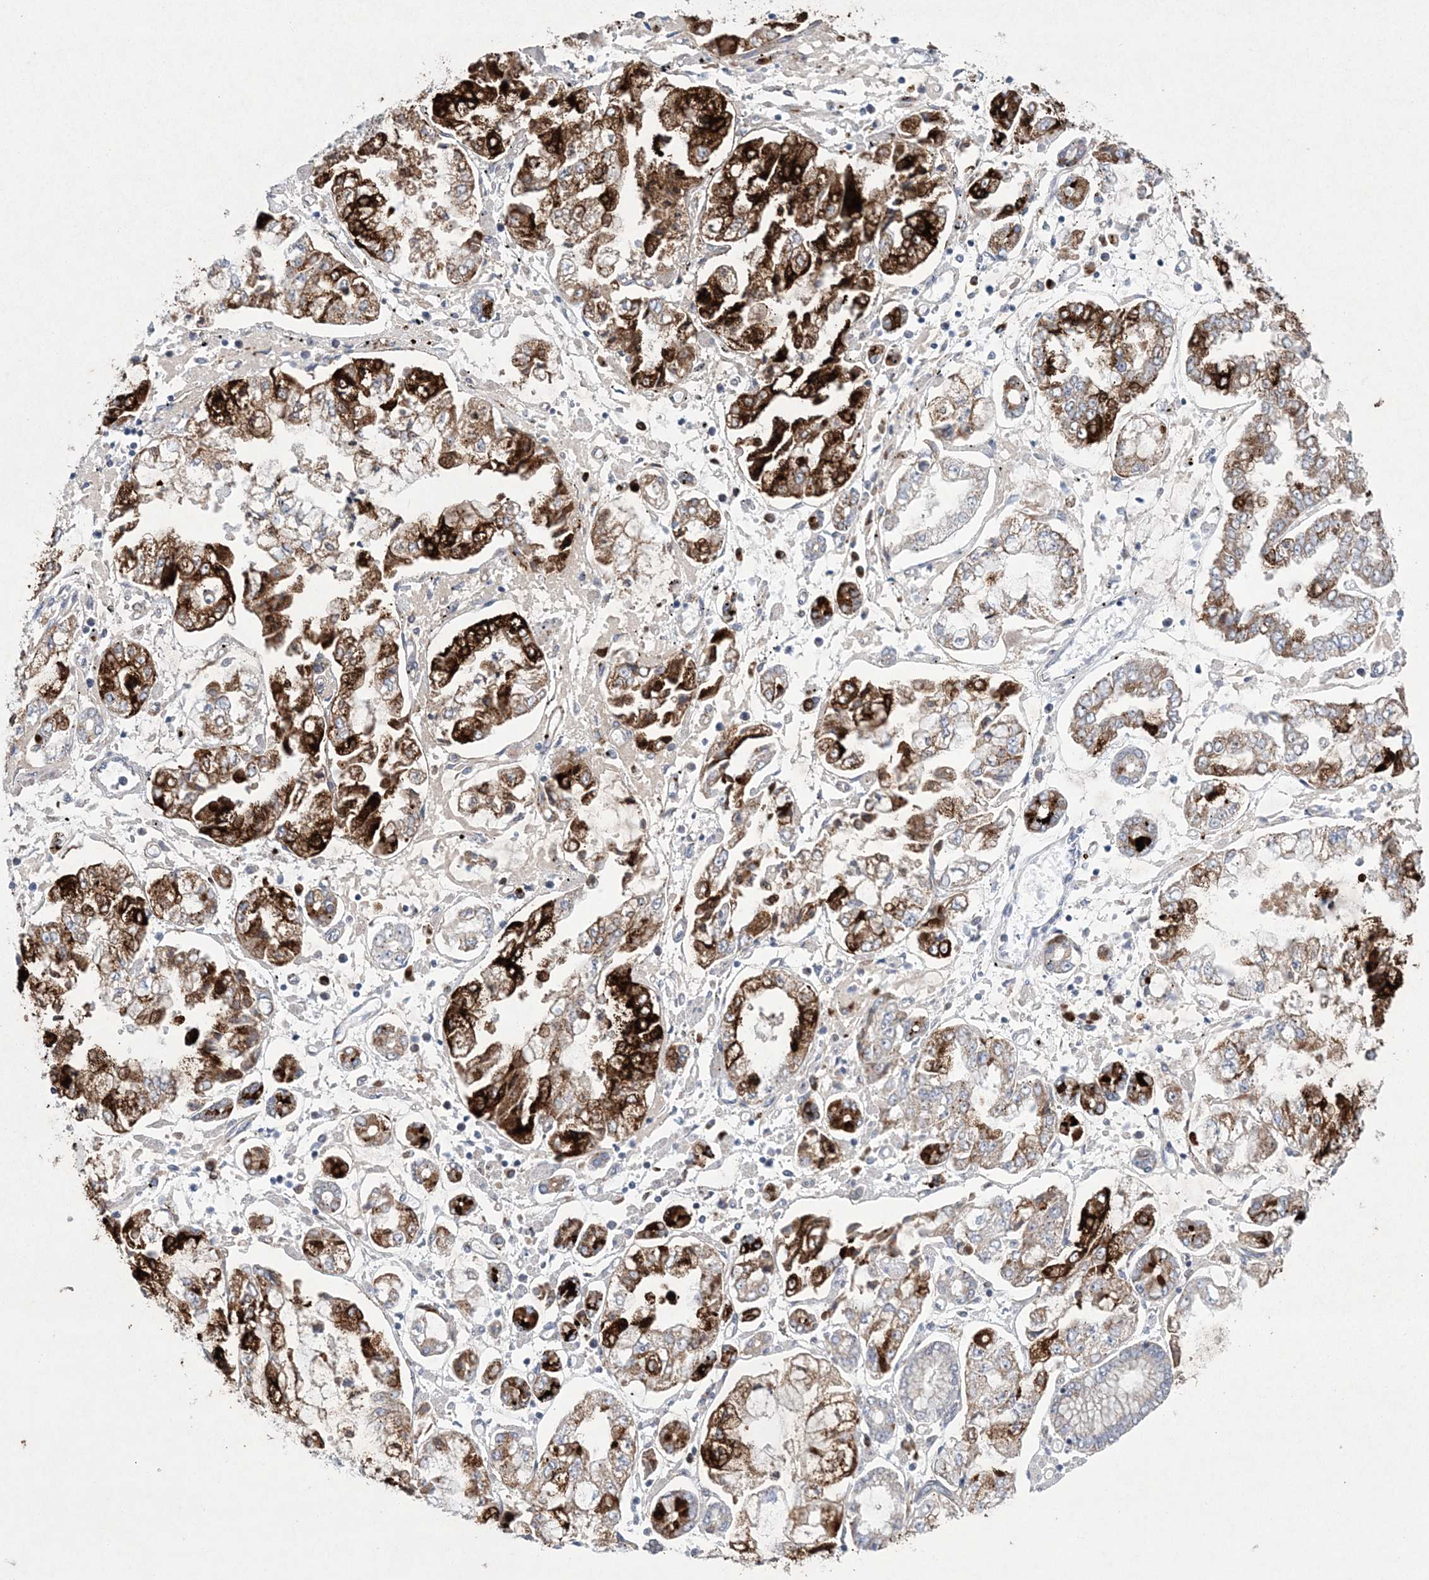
{"staining": {"intensity": "strong", "quantity": "25%-75%", "location": "cytoplasmic/membranous"}, "tissue": "stomach cancer", "cell_type": "Tumor cells", "image_type": "cancer", "snomed": [{"axis": "morphology", "description": "Adenocarcinoma, NOS"}, {"axis": "topography", "description": "Stomach"}], "caption": "Strong cytoplasmic/membranous positivity for a protein is seen in approximately 25%-75% of tumor cells of stomach cancer (adenocarcinoma) using immunohistochemistry (IHC).", "gene": "CES4A", "patient": {"sex": "male", "age": 76}}